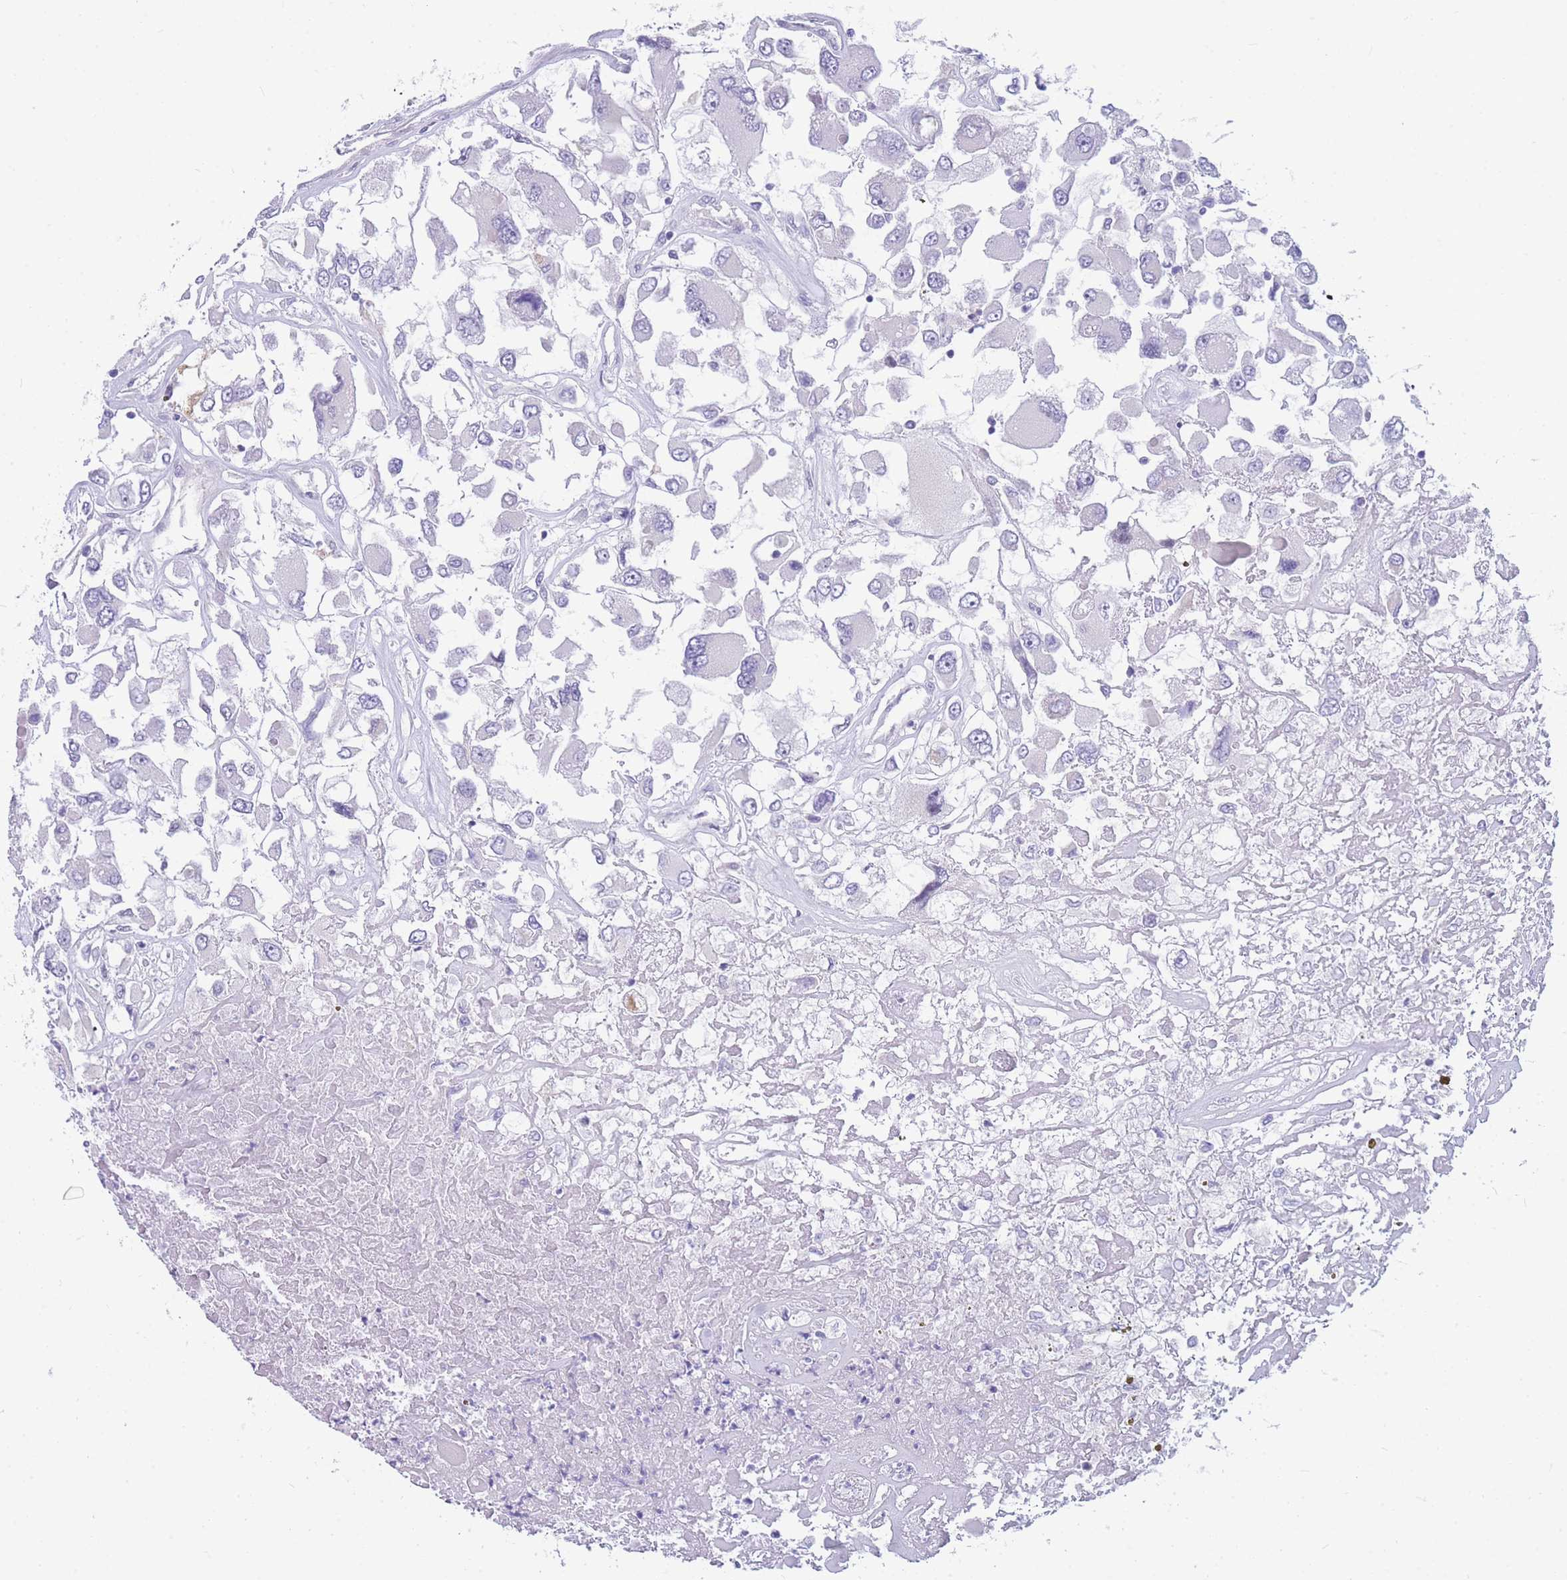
{"staining": {"intensity": "negative", "quantity": "none", "location": "none"}, "tissue": "renal cancer", "cell_type": "Tumor cells", "image_type": "cancer", "snomed": [{"axis": "morphology", "description": "Adenocarcinoma, NOS"}, {"axis": "topography", "description": "Kidney"}], "caption": "Renal cancer (adenocarcinoma) stained for a protein using IHC demonstrates no staining tumor cells.", "gene": "DDX49", "patient": {"sex": "female", "age": 52}}